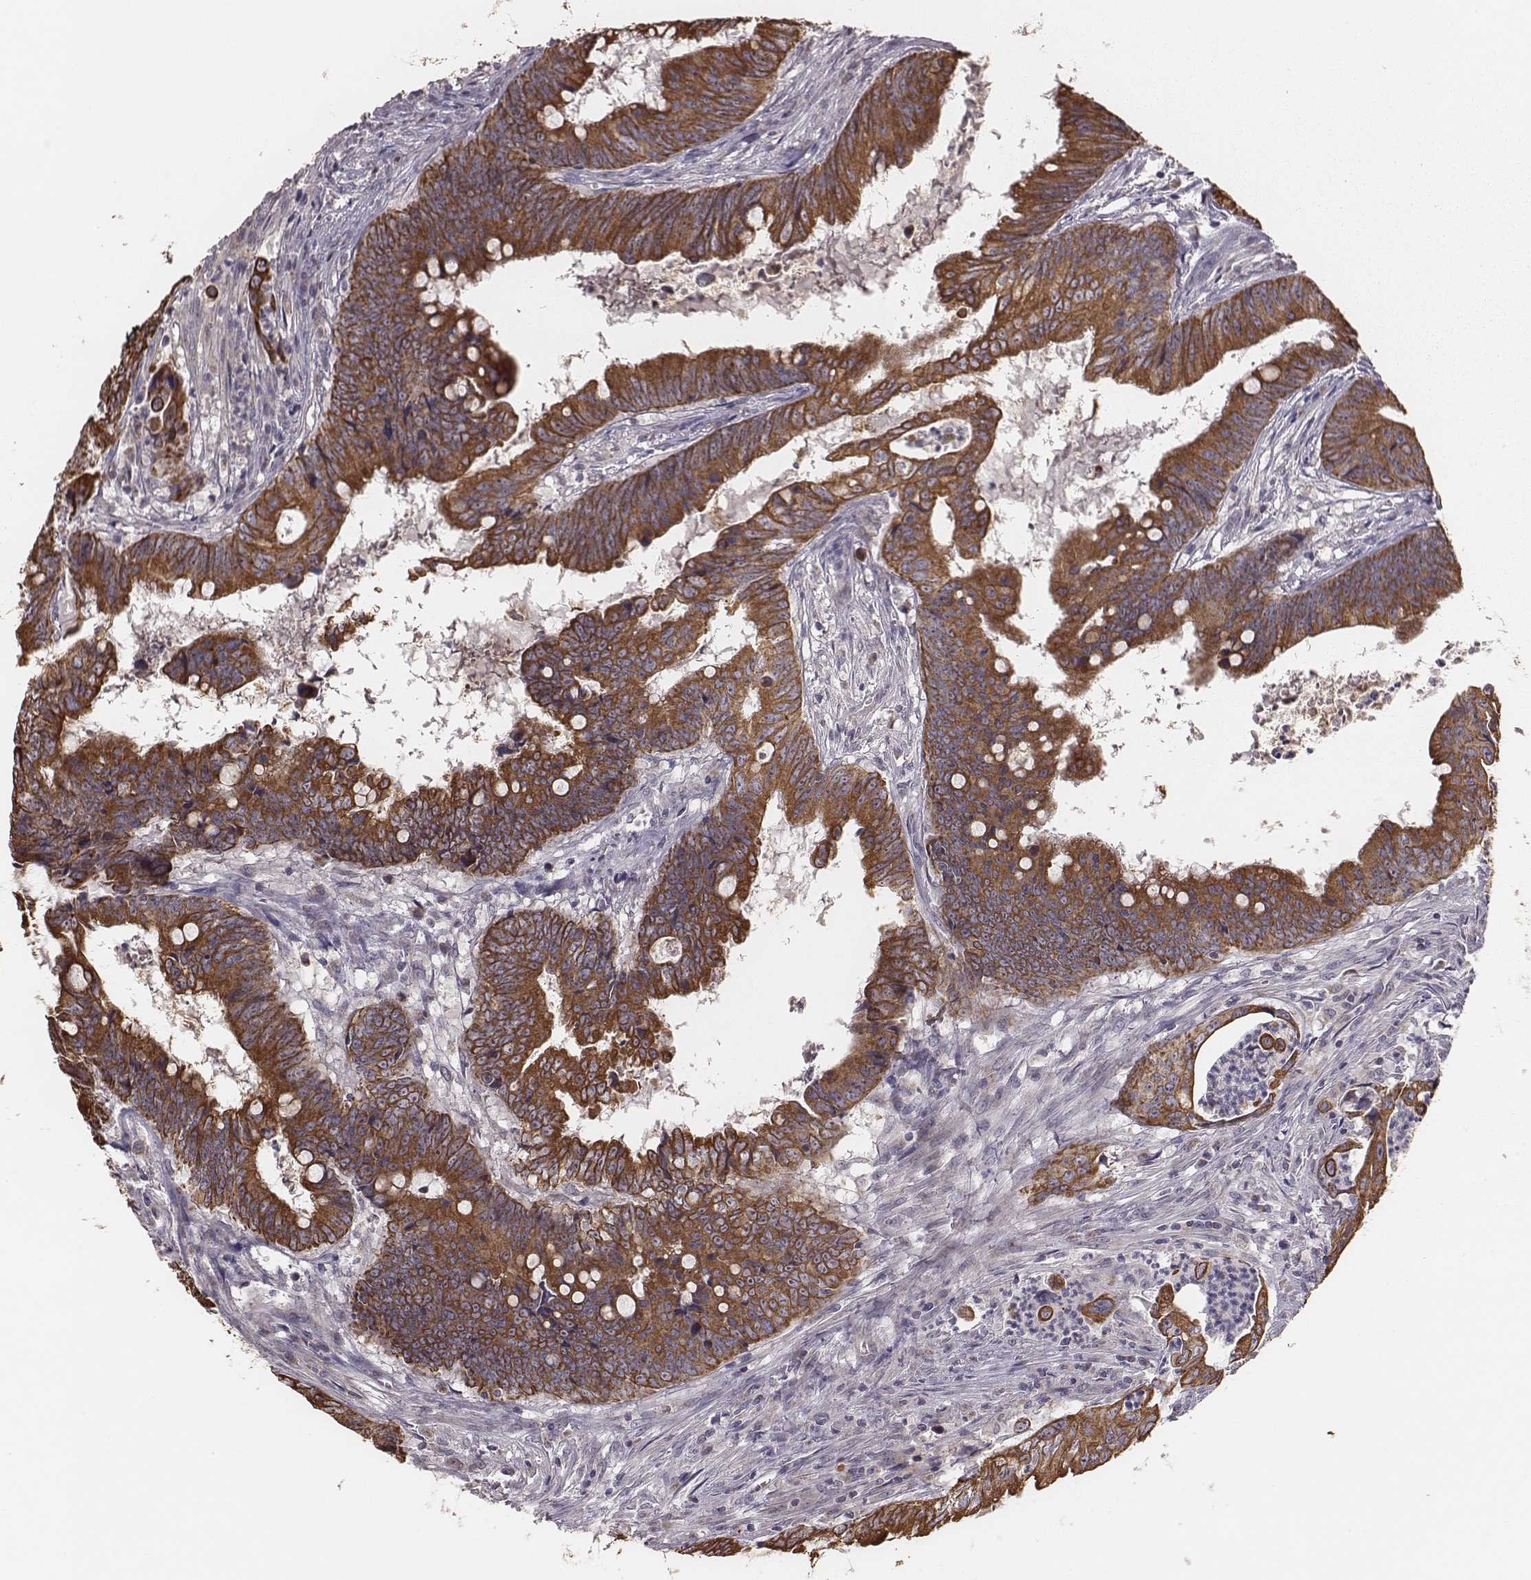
{"staining": {"intensity": "moderate", "quantity": ">75%", "location": "cytoplasmic/membranous"}, "tissue": "colorectal cancer", "cell_type": "Tumor cells", "image_type": "cancer", "snomed": [{"axis": "morphology", "description": "Adenocarcinoma, NOS"}, {"axis": "topography", "description": "Colon"}], "caption": "Protein analysis of adenocarcinoma (colorectal) tissue shows moderate cytoplasmic/membranous positivity in about >75% of tumor cells.", "gene": "HAVCR1", "patient": {"sex": "female", "age": 82}}